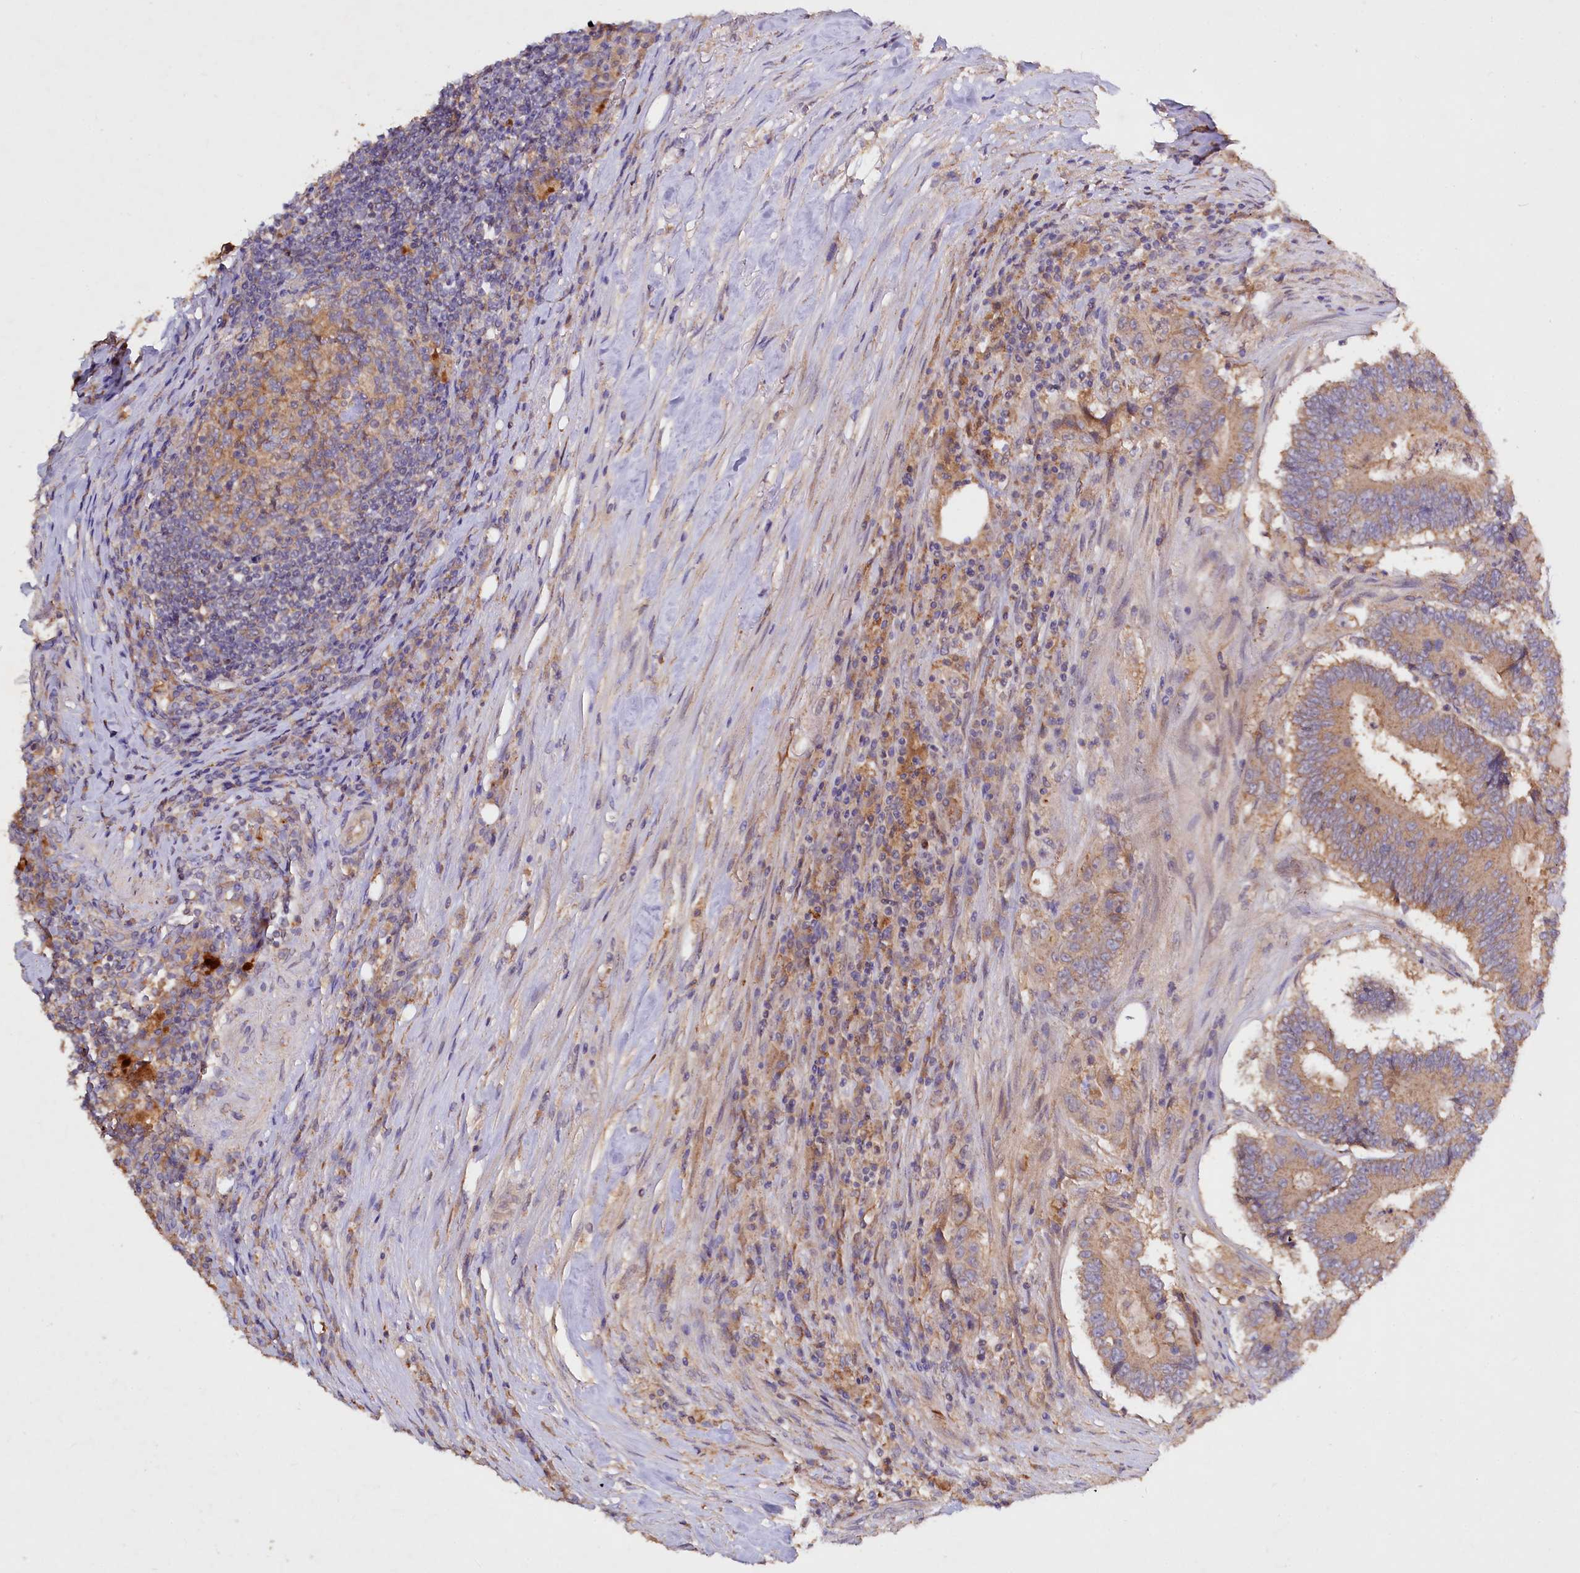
{"staining": {"intensity": "weak", "quantity": ">75%", "location": "cytoplasmic/membranous"}, "tissue": "colorectal cancer", "cell_type": "Tumor cells", "image_type": "cancer", "snomed": [{"axis": "morphology", "description": "Adenocarcinoma, NOS"}, {"axis": "topography", "description": "Colon"}], "caption": "About >75% of tumor cells in human adenocarcinoma (colorectal) reveal weak cytoplasmic/membranous protein staining as visualized by brown immunohistochemical staining.", "gene": "ETFBKMT", "patient": {"sex": "male", "age": 83}}